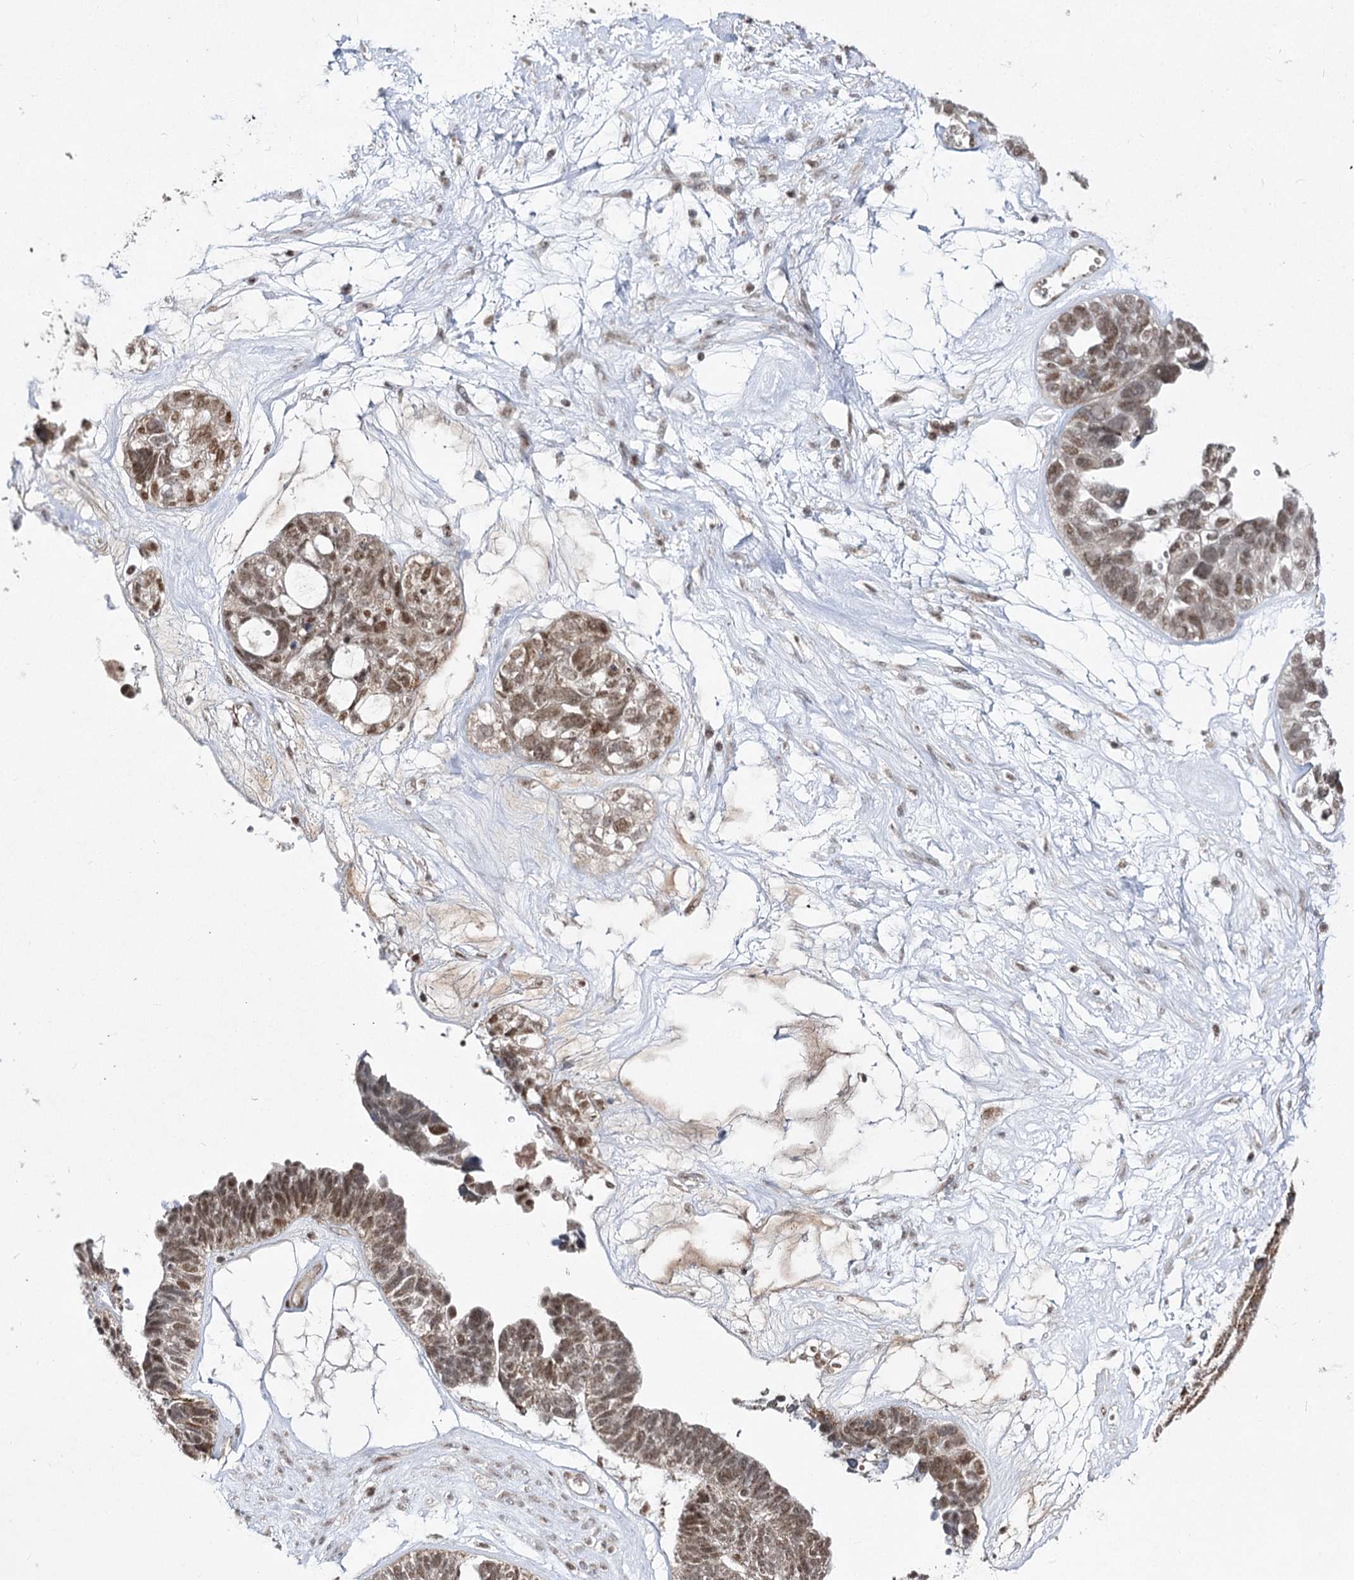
{"staining": {"intensity": "moderate", "quantity": ">75%", "location": "nuclear"}, "tissue": "ovarian cancer", "cell_type": "Tumor cells", "image_type": "cancer", "snomed": [{"axis": "morphology", "description": "Cystadenocarcinoma, serous, NOS"}, {"axis": "topography", "description": "Ovary"}], "caption": "Protein expression by immunohistochemistry (IHC) reveals moderate nuclear staining in about >75% of tumor cells in ovarian cancer.", "gene": "SLC4A1AP", "patient": {"sex": "female", "age": 79}}